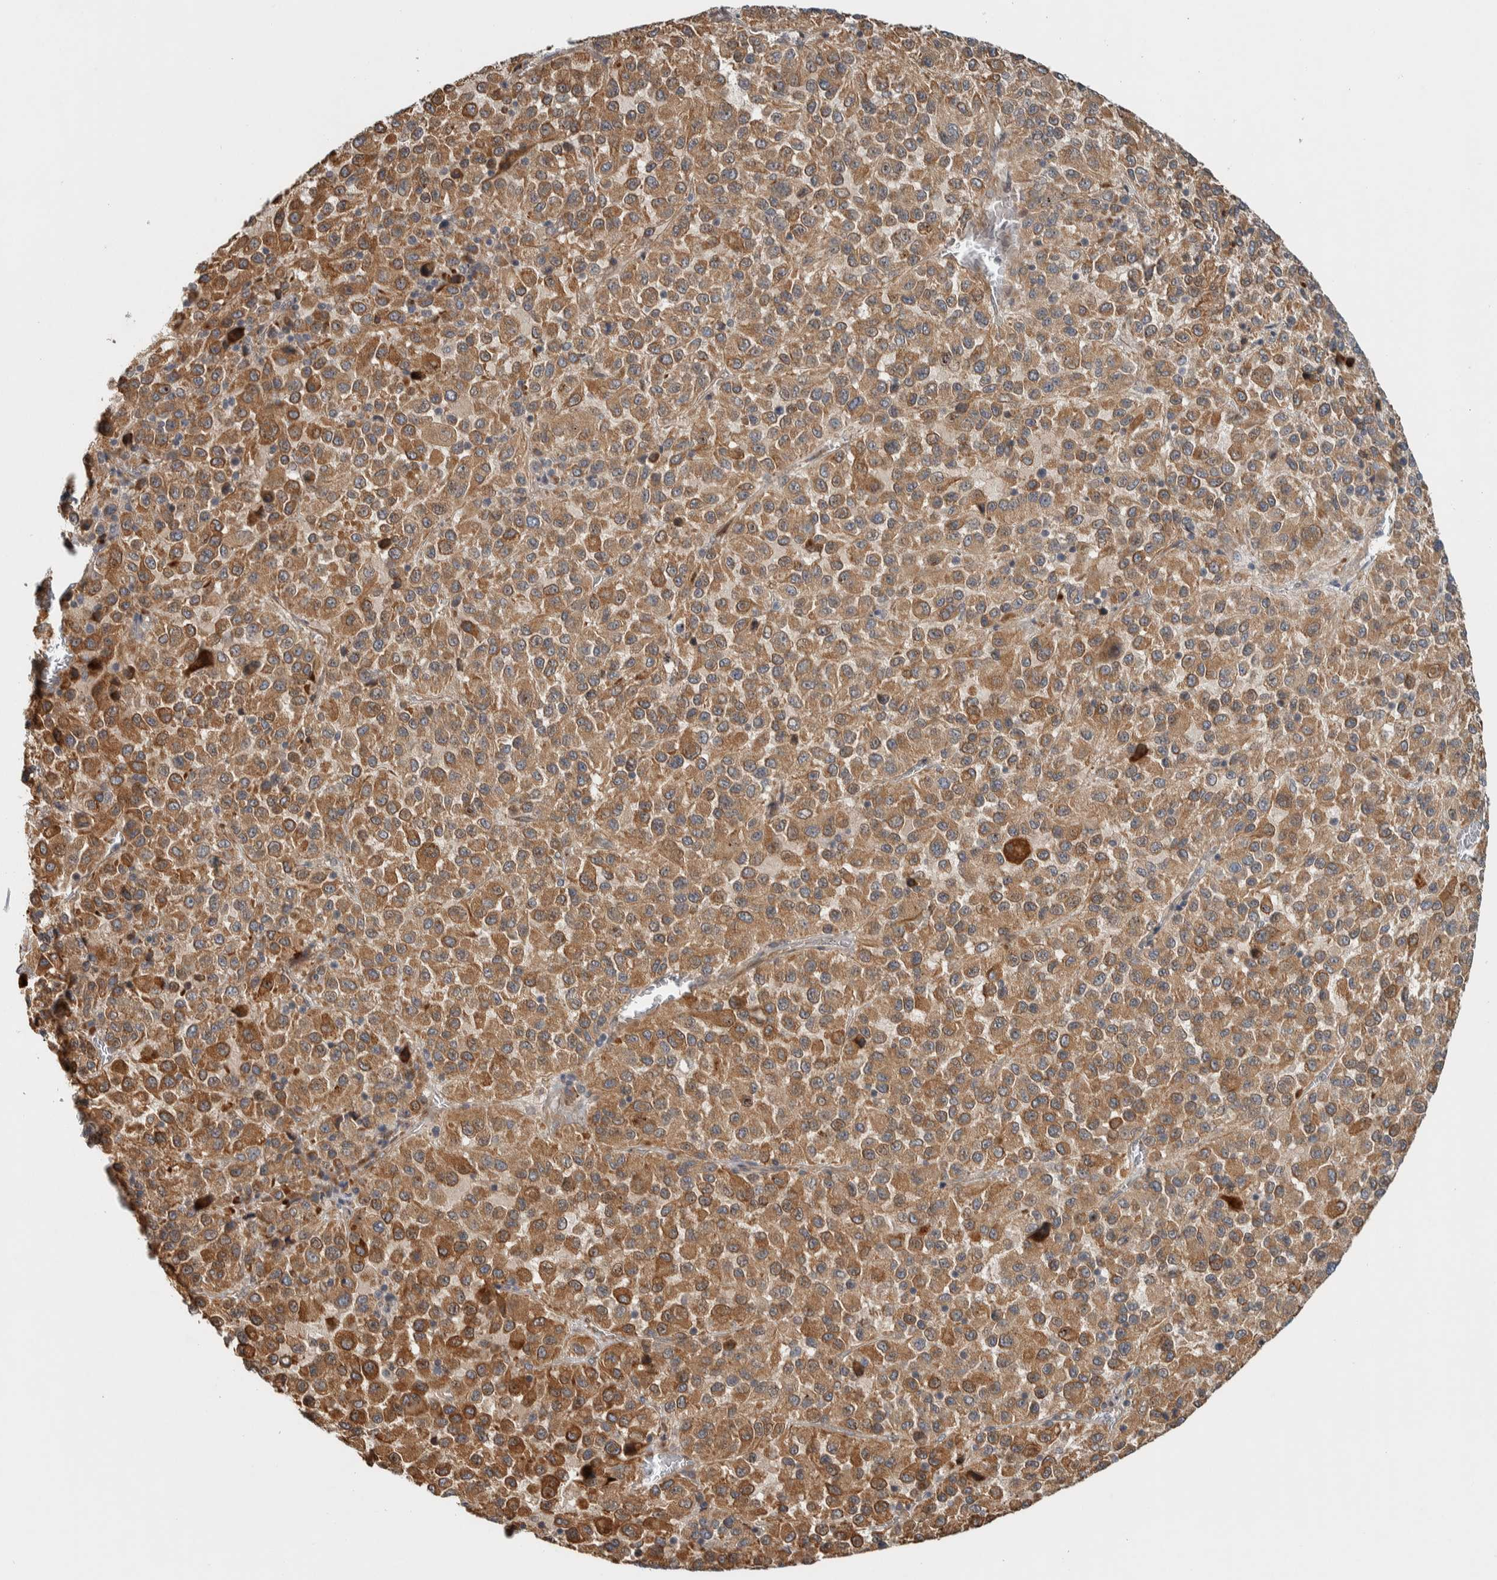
{"staining": {"intensity": "moderate", "quantity": ">75%", "location": "cytoplasmic/membranous"}, "tissue": "melanoma", "cell_type": "Tumor cells", "image_type": "cancer", "snomed": [{"axis": "morphology", "description": "Malignant melanoma, Metastatic site"}, {"axis": "topography", "description": "Lung"}], "caption": "Tumor cells display moderate cytoplasmic/membranous staining in about >75% of cells in melanoma.", "gene": "TBC1D31", "patient": {"sex": "male", "age": 64}}